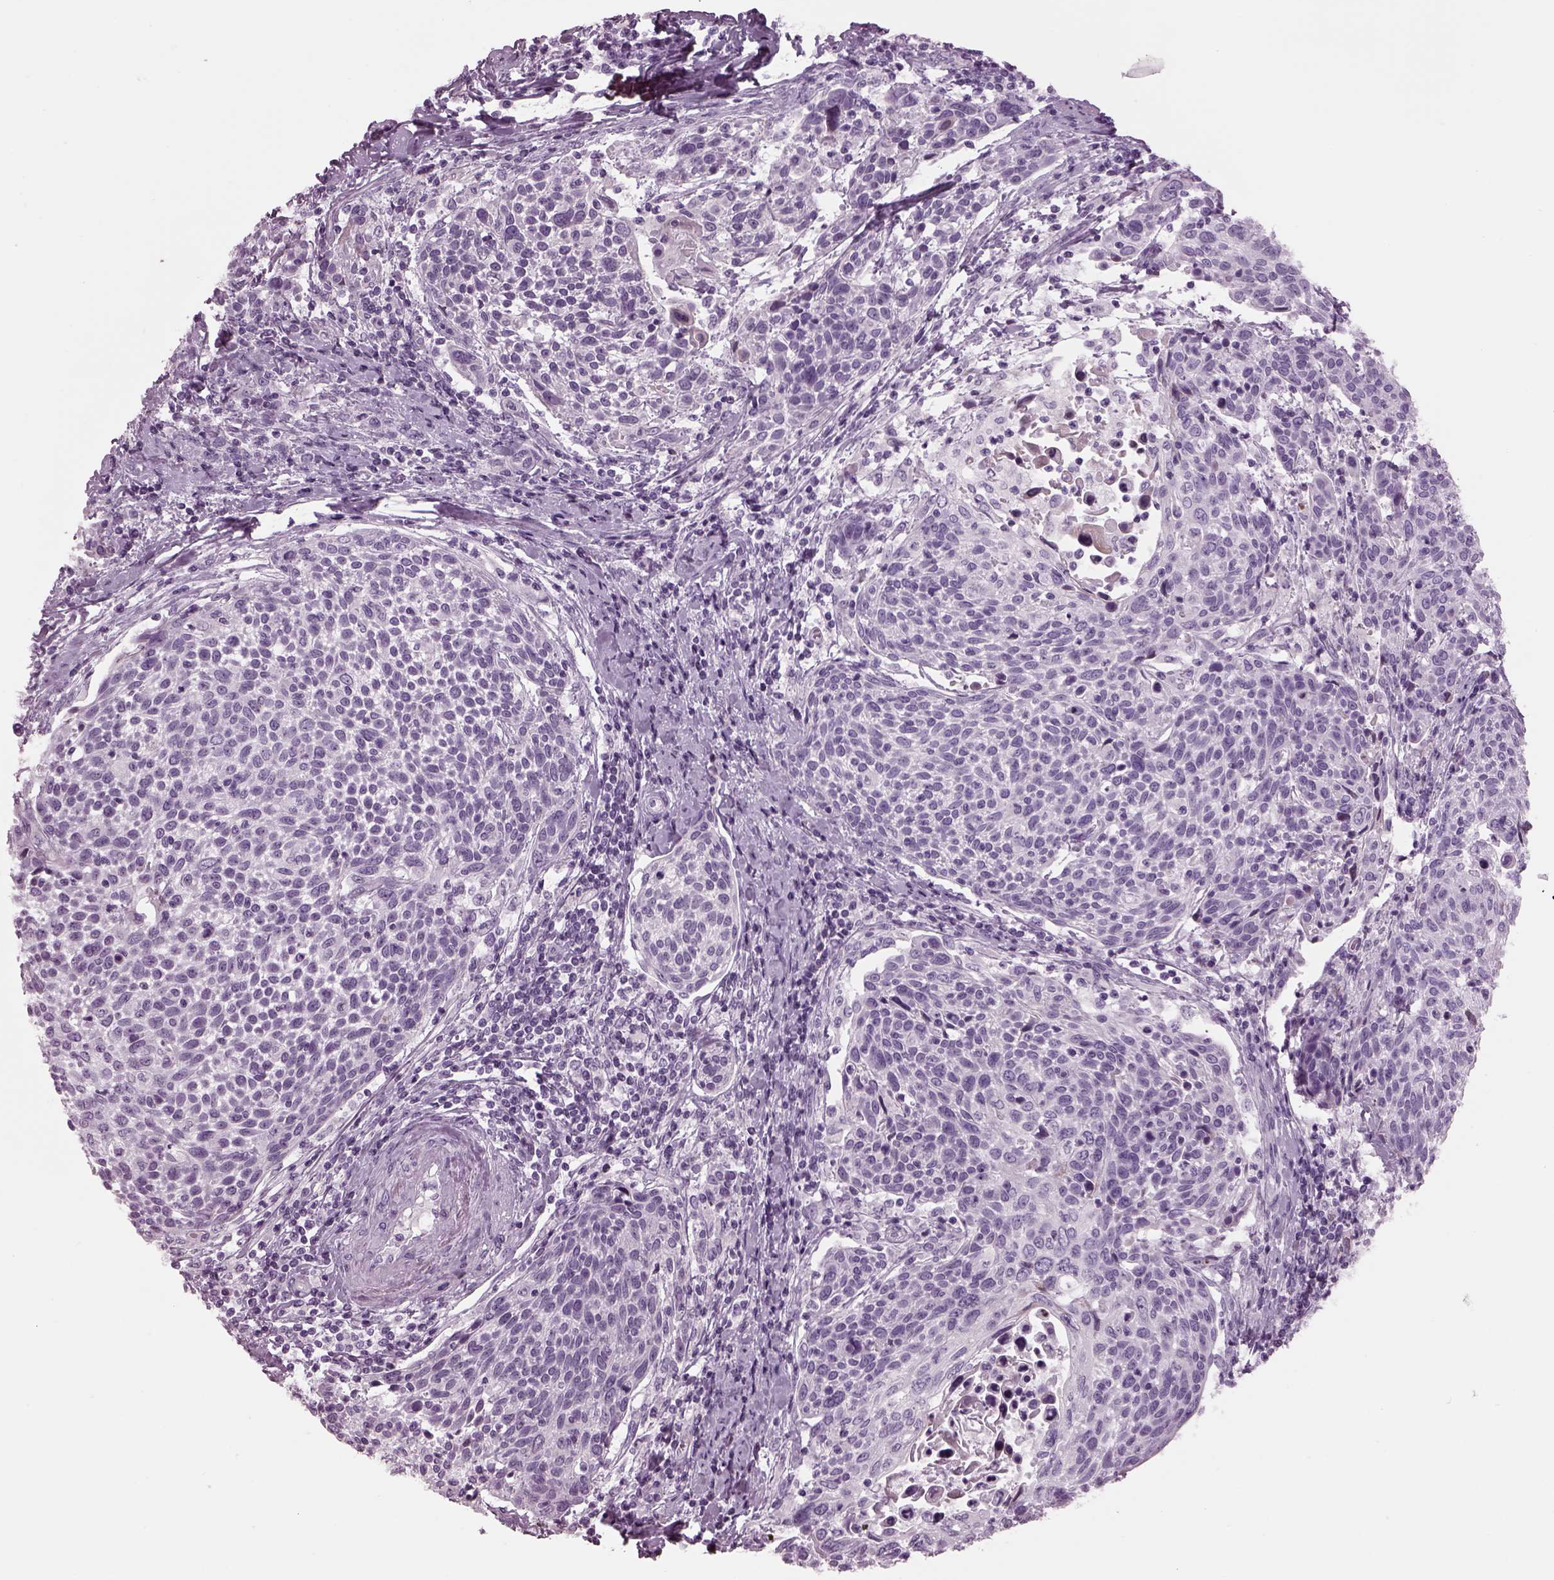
{"staining": {"intensity": "negative", "quantity": "none", "location": "none"}, "tissue": "cervical cancer", "cell_type": "Tumor cells", "image_type": "cancer", "snomed": [{"axis": "morphology", "description": "Squamous cell carcinoma, NOS"}, {"axis": "topography", "description": "Cervix"}], "caption": "The histopathology image exhibits no significant expression in tumor cells of cervical cancer.", "gene": "DPYSL5", "patient": {"sex": "female", "age": 61}}